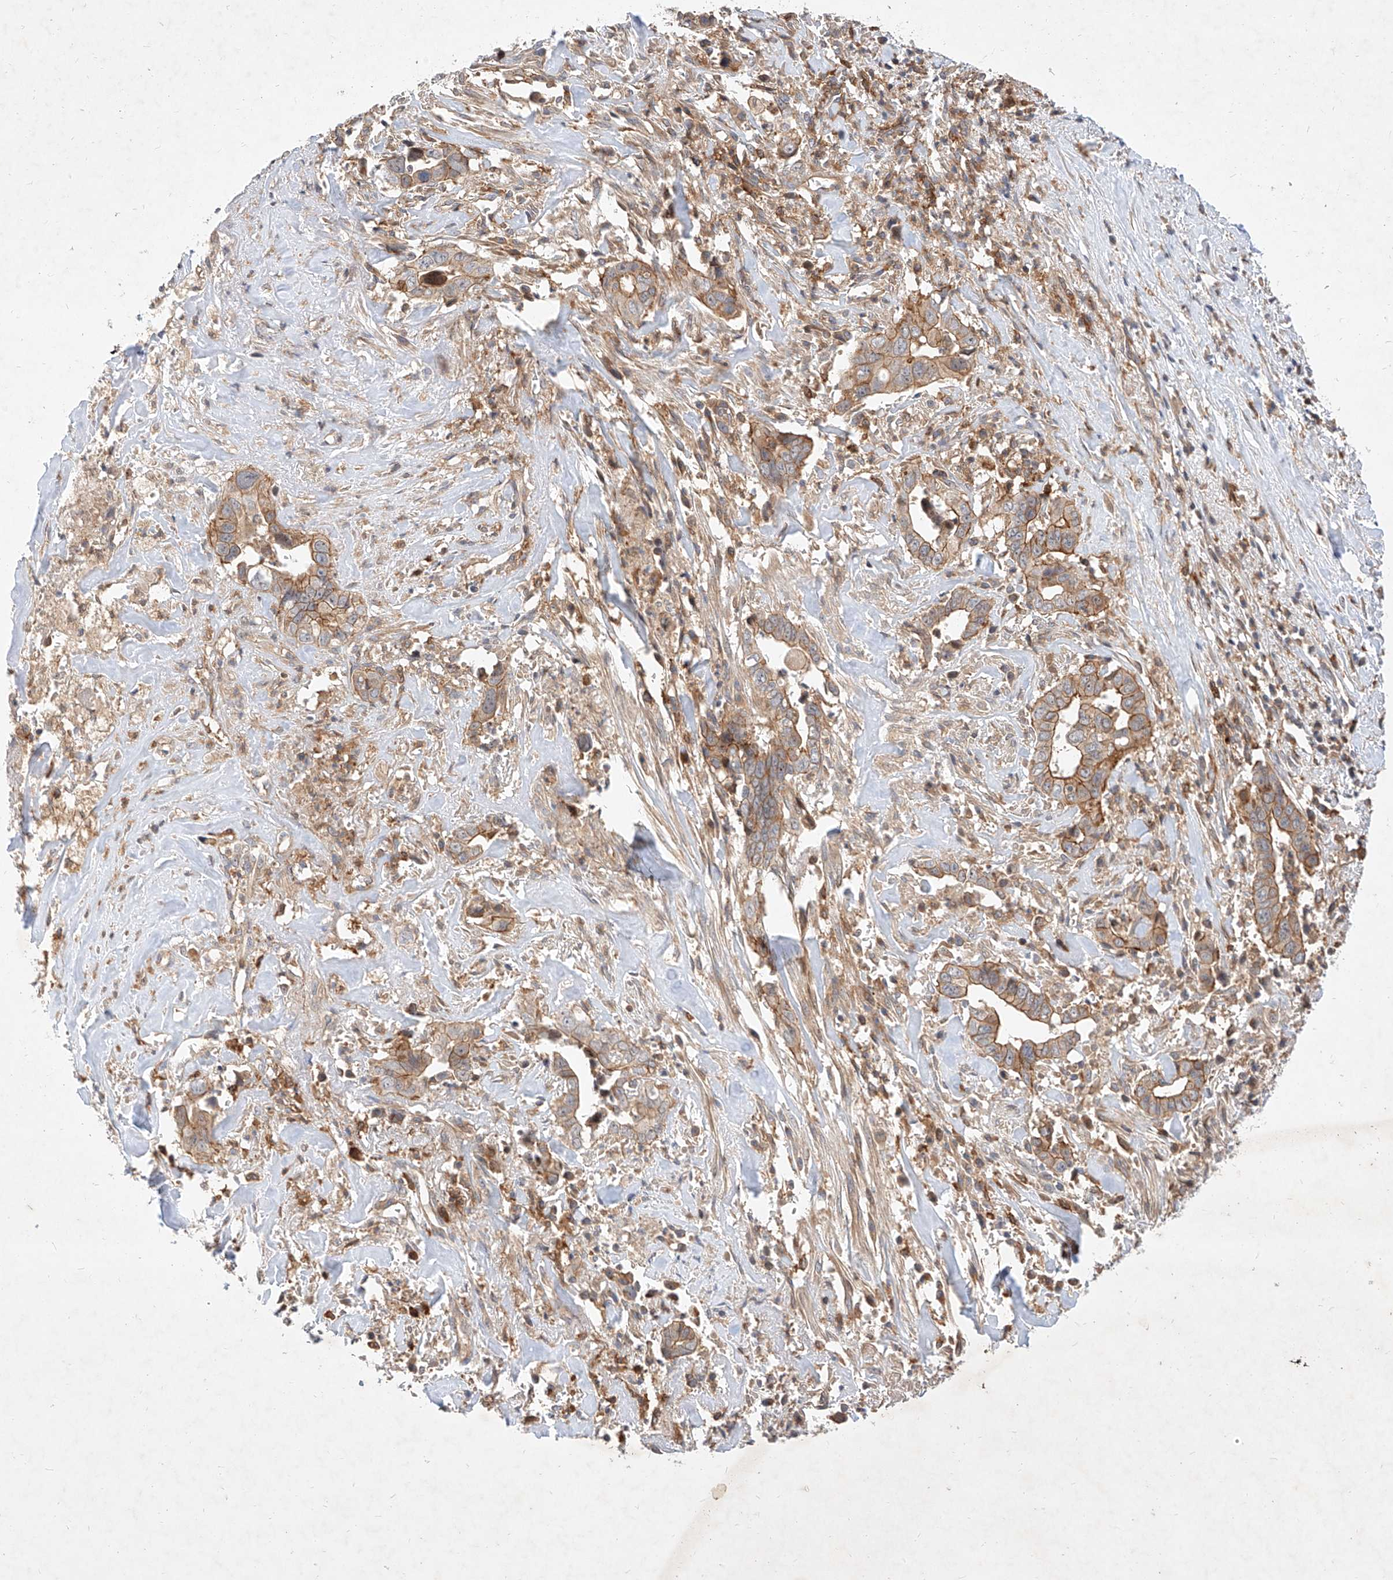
{"staining": {"intensity": "moderate", "quantity": ">75%", "location": "cytoplasmic/membranous"}, "tissue": "liver cancer", "cell_type": "Tumor cells", "image_type": "cancer", "snomed": [{"axis": "morphology", "description": "Cholangiocarcinoma"}, {"axis": "topography", "description": "Liver"}], "caption": "Liver cancer stained with a brown dye exhibits moderate cytoplasmic/membranous positive staining in about >75% of tumor cells.", "gene": "NFAM1", "patient": {"sex": "female", "age": 79}}